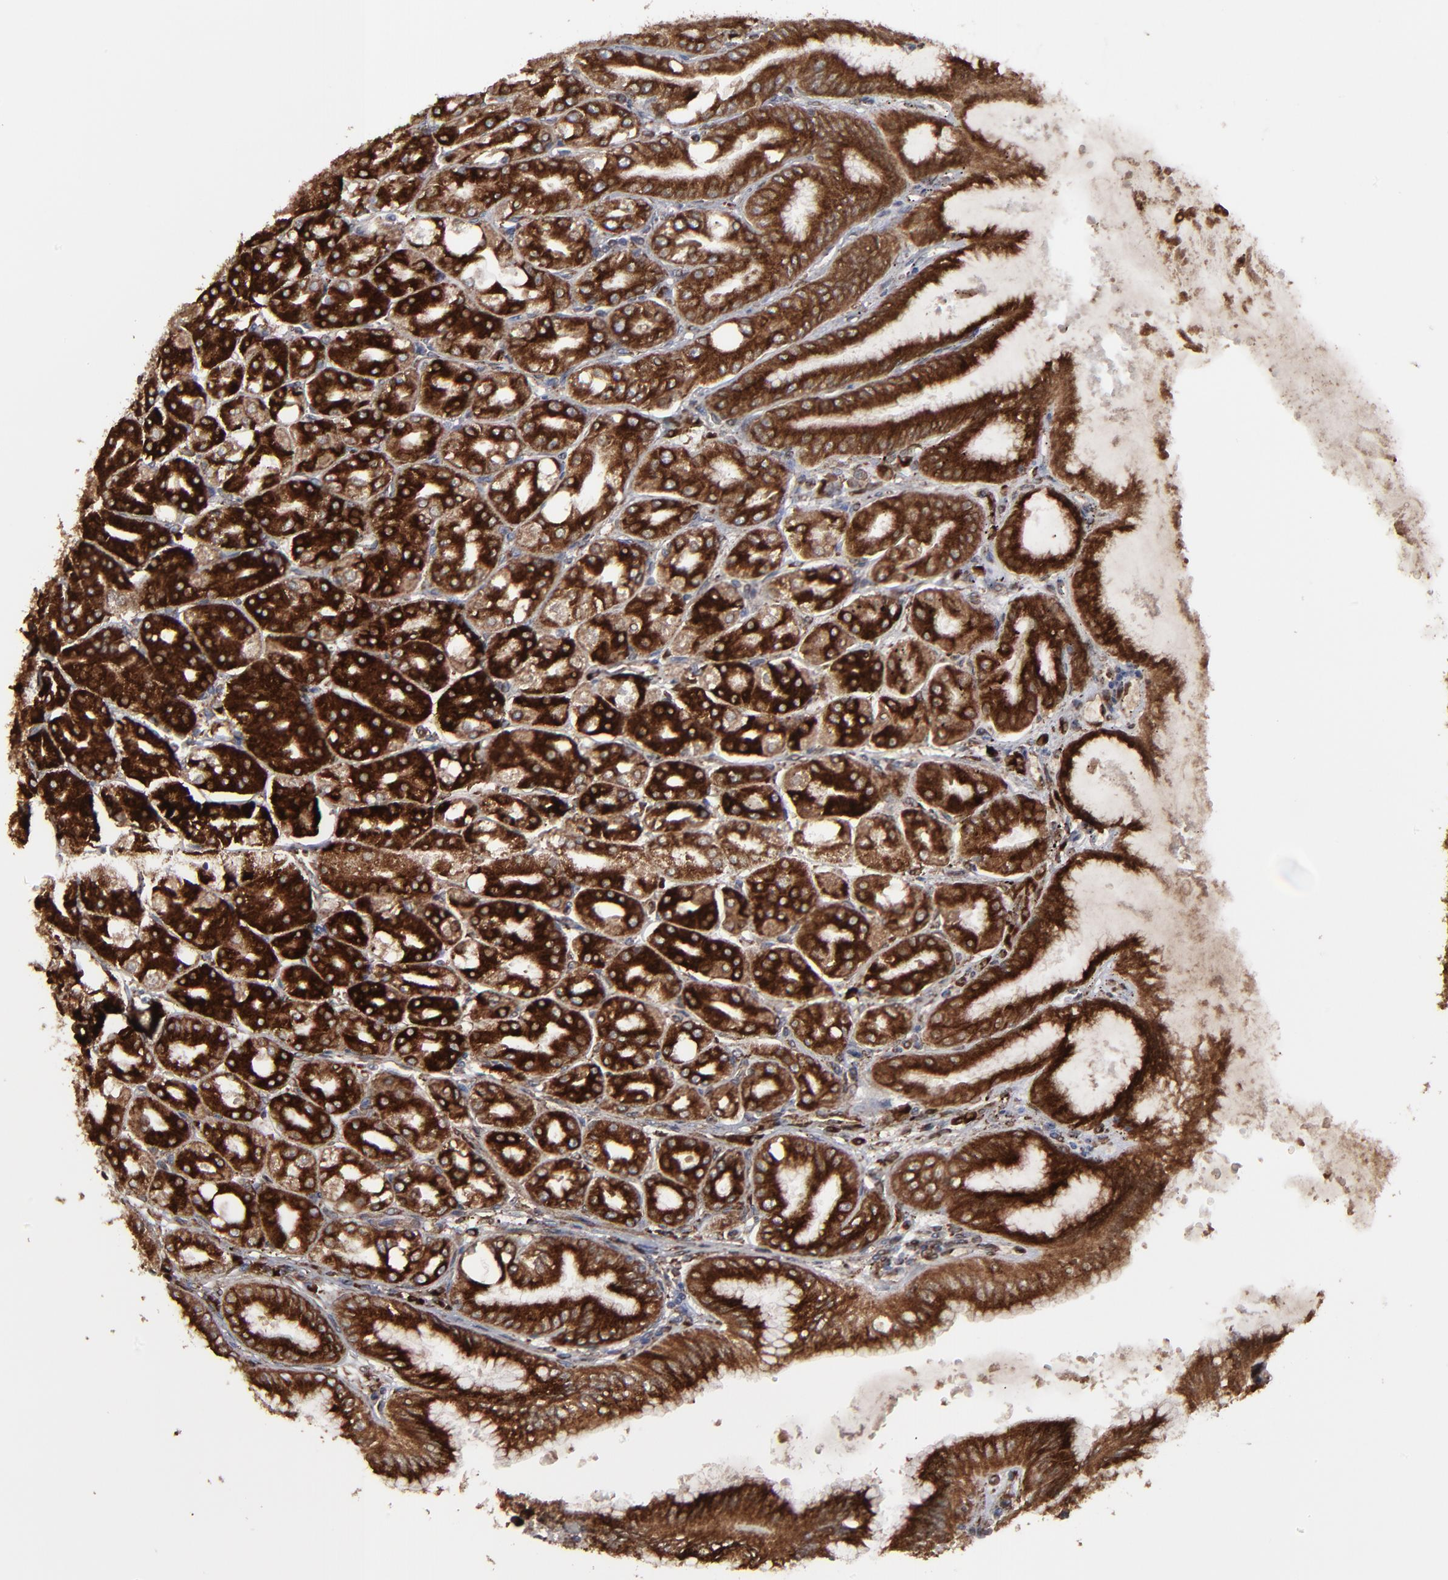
{"staining": {"intensity": "strong", "quantity": ">75%", "location": "cytoplasmic/membranous"}, "tissue": "stomach", "cell_type": "Glandular cells", "image_type": "normal", "snomed": [{"axis": "morphology", "description": "Normal tissue, NOS"}, {"axis": "topography", "description": "Stomach, lower"}], "caption": "Immunohistochemical staining of benign human stomach reveals >75% levels of strong cytoplasmic/membranous protein expression in about >75% of glandular cells.", "gene": "CNIH1", "patient": {"sex": "male", "age": 71}}